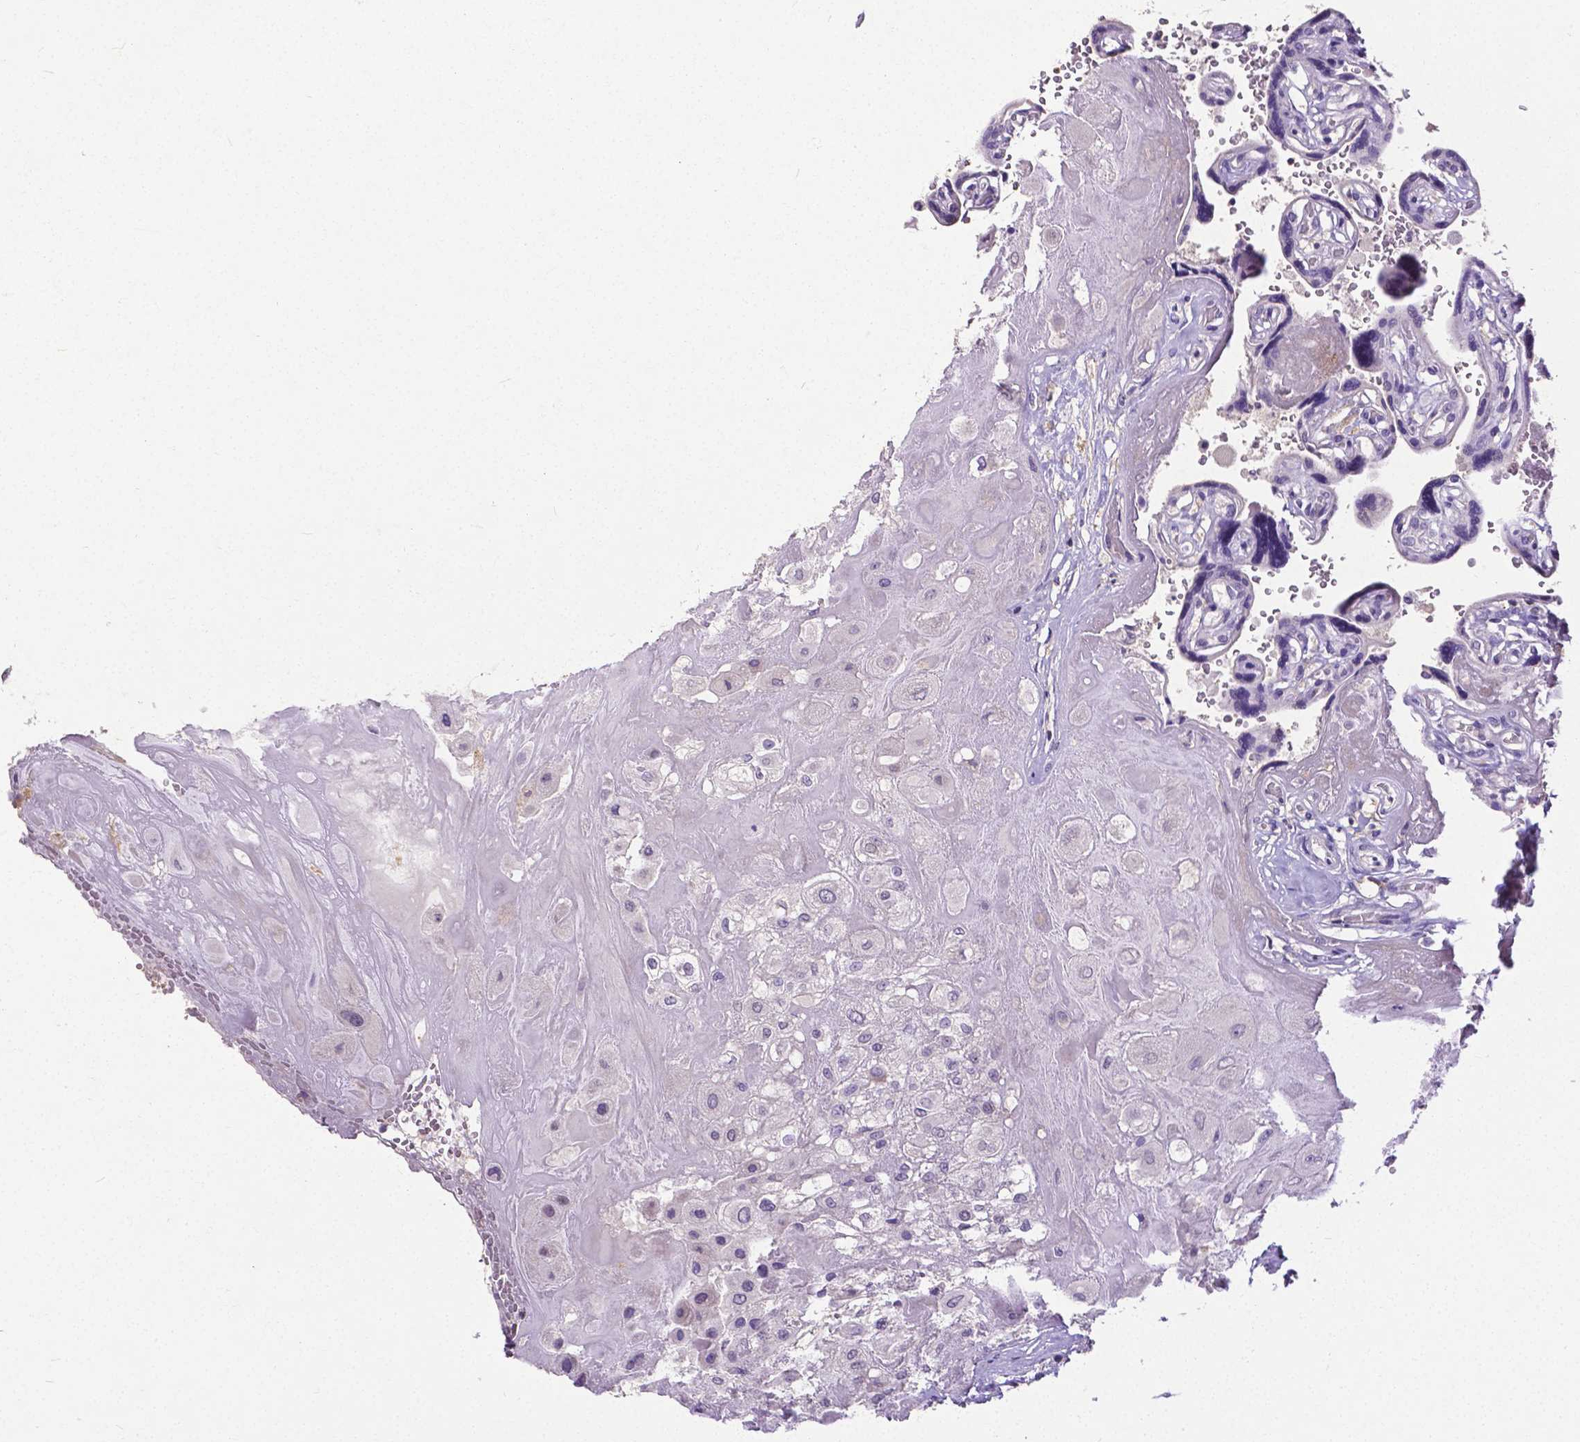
{"staining": {"intensity": "negative", "quantity": "none", "location": "none"}, "tissue": "placenta", "cell_type": "Decidual cells", "image_type": "normal", "snomed": [{"axis": "morphology", "description": "Normal tissue, NOS"}, {"axis": "topography", "description": "Placenta"}], "caption": "Protein analysis of normal placenta demonstrates no significant staining in decidual cells.", "gene": "CD4", "patient": {"sex": "female", "age": 32}}